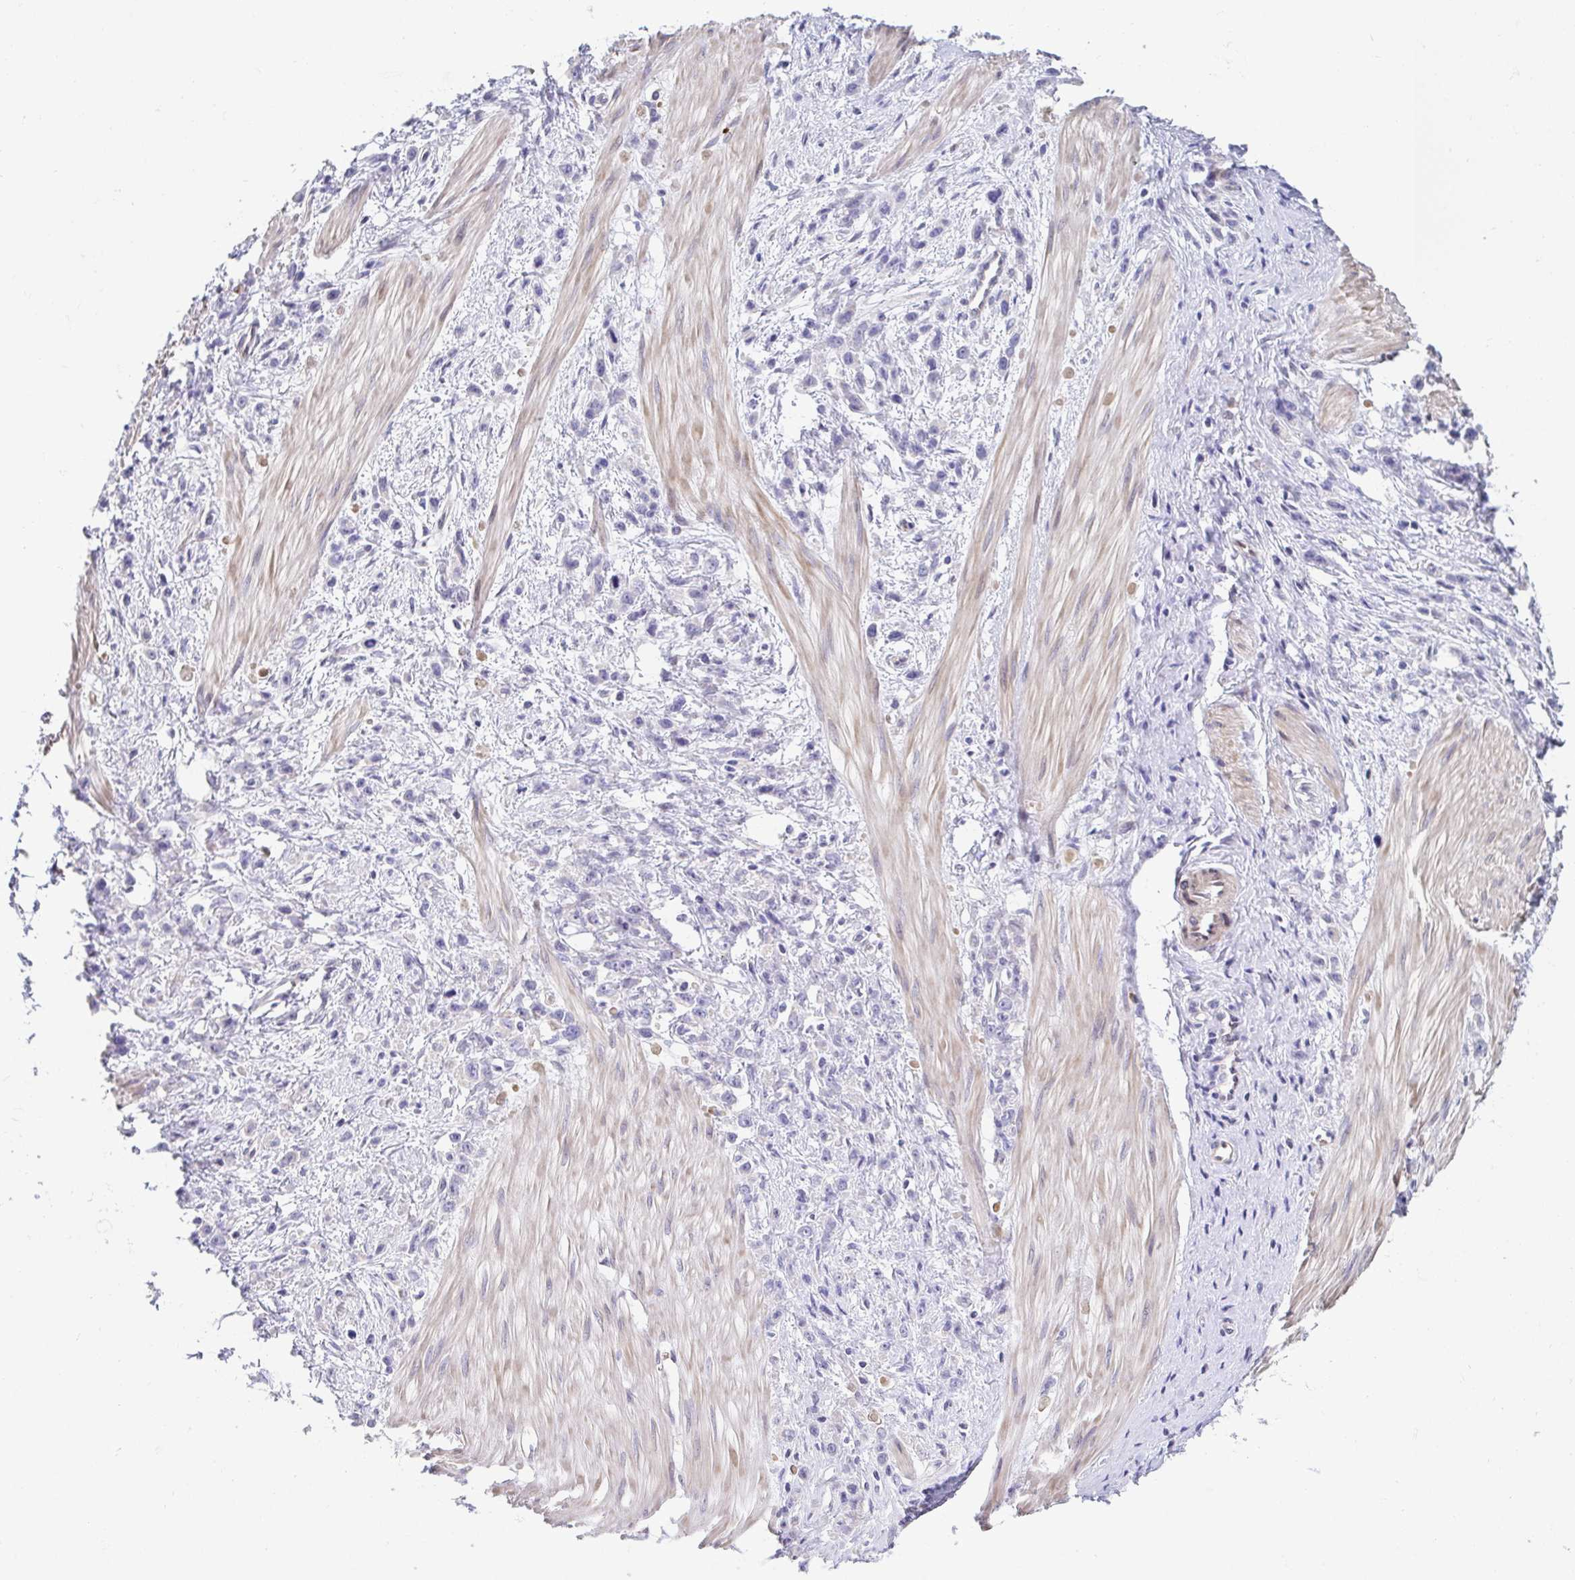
{"staining": {"intensity": "negative", "quantity": "none", "location": "none"}, "tissue": "stomach cancer", "cell_type": "Tumor cells", "image_type": "cancer", "snomed": [{"axis": "morphology", "description": "Adenocarcinoma, NOS"}, {"axis": "topography", "description": "Stomach"}], "caption": "This histopathology image is of adenocarcinoma (stomach) stained with IHC to label a protein in brown with the nuclei are counter-stained blue. There is no expression in tumor cells. (Brightfield microscopy of DAB (3,3'-diaminobenzidine) immunohistochemistry at high magnification).", "gene": "AKAP14", "patient": {"sex": "male", "age": 47}}